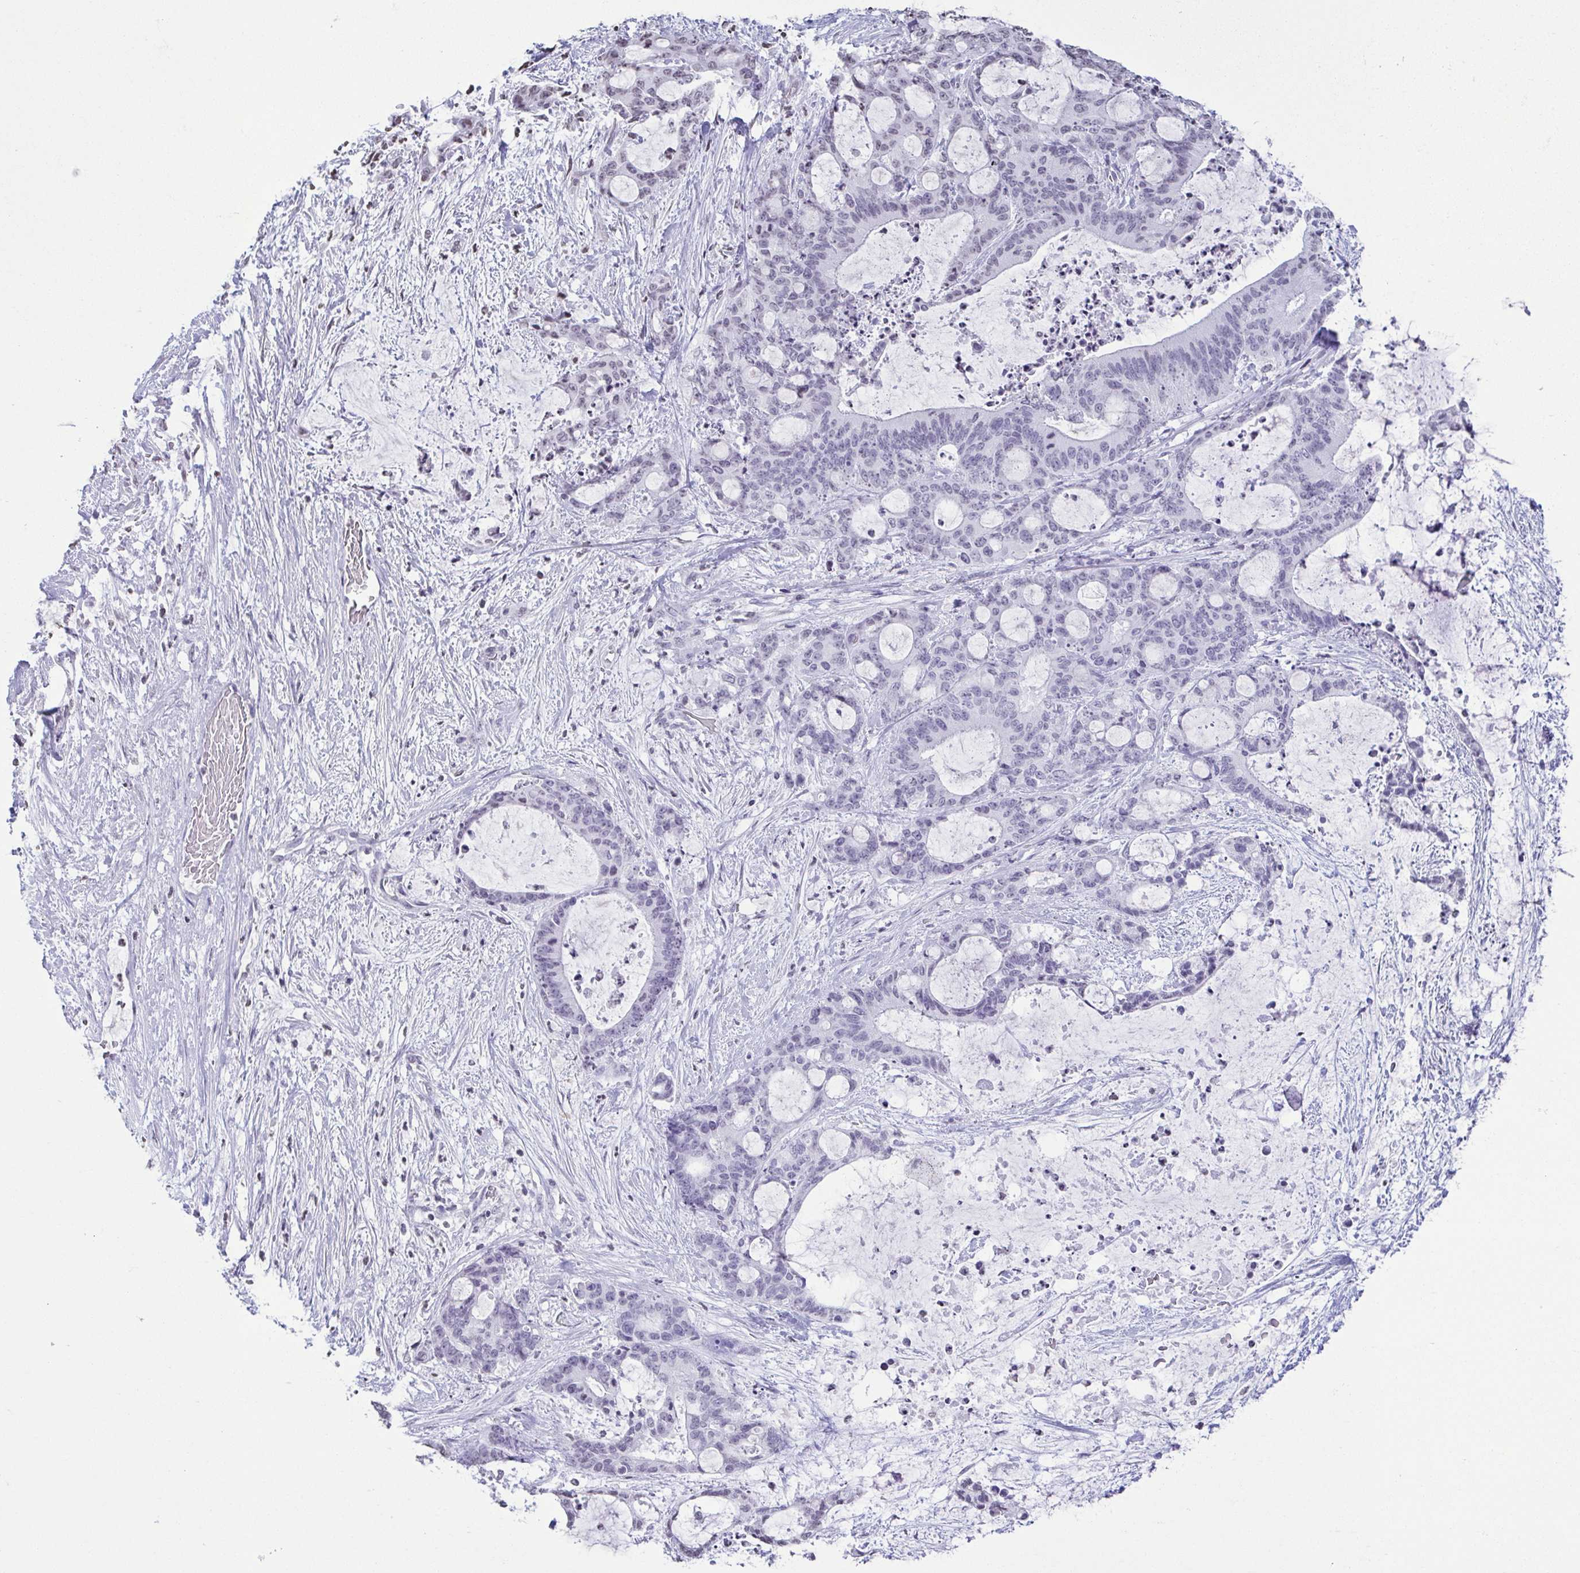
{"staining": {"intensity": "negative", "quantity": "none", "location": "none"}, "tissue": "liver cancer", "cell_type": "Tumor cells", "image_type": "cancer", "snomed": [{"axis": "morphology", "description": "Normal tissue, NOS"}, {"axis": "morphology", "description": "Cholangiocarcinoma"}, {"axis": "topography", "description": "Liver"}, {"axis": "topography", "description": "Peripheral nerve tissue"}], "caption": "A micrograph of human liver cancer (cholangiocarcinoma) is negative for staining in tumor cells.", "gene": "VCY1B", "patient": {"sex": "female", "age": 73}}